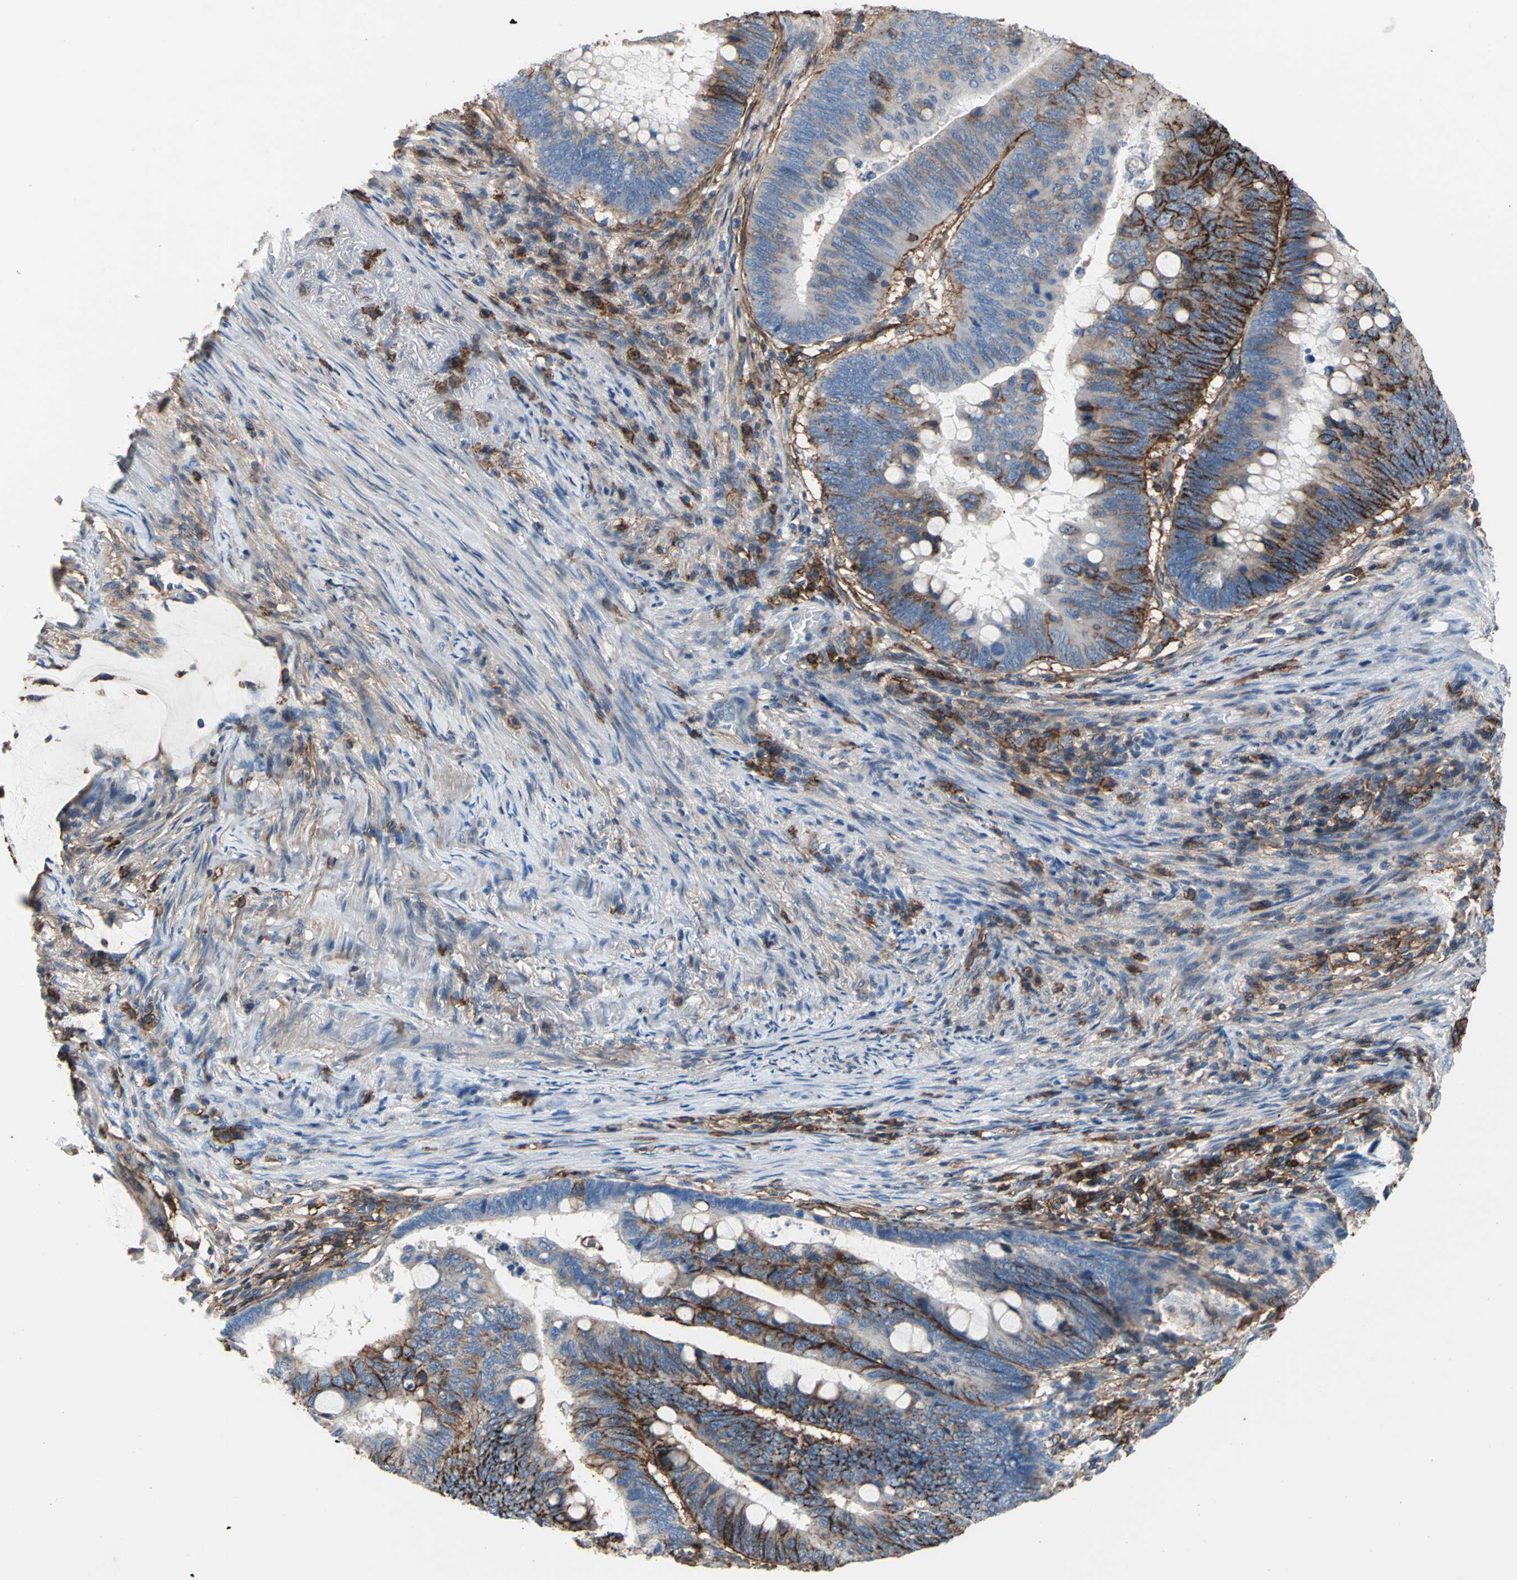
{"staining": {"intensity": "strong", "quantity": "25%-75%", "location": "cytoplasmic/membranous"}, "tissue": "colorectal cancer", "cell_type": "Tumor cells", "image_type": "cancer", "snomed": [{"axis": "morphology", "description": "Normal tissue, NOS"}, {"axis": "morphology", "description": "Adenocarcinoma, NOS"}, {"axis": "topography", "description": "Rectum"}, {"axis": "topography", "description": "Peripheral nerve tissue"}], "caption": "A brown stain highlights strong cytoplasmic/membranous staining of a protein in adenocarcinoma (colorectal) tumor cells.", "gene": "CD44", "patient": {"sex": "male", "age": 92}}